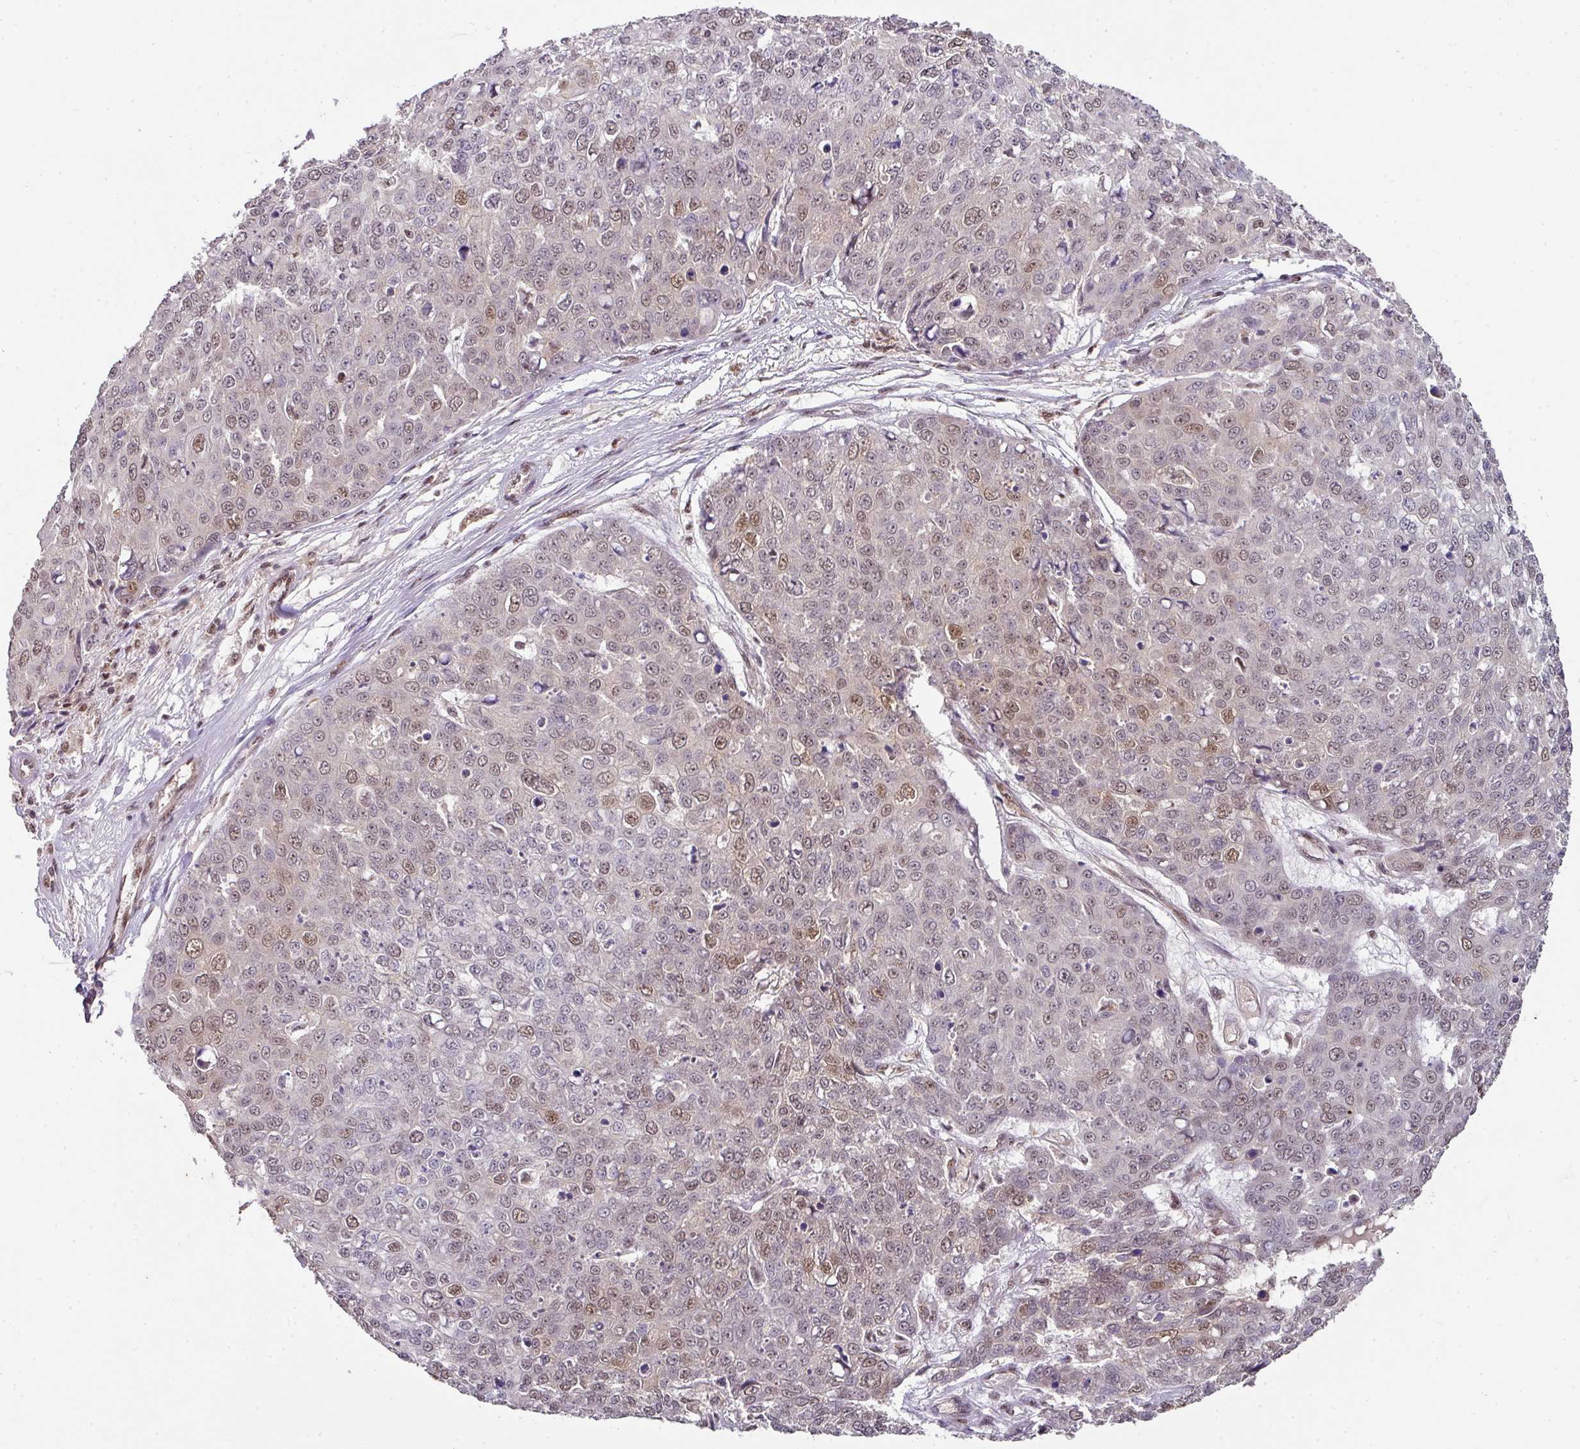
{"staining": {"intensity": "weak", "quantity": "25%-75%", "location": "nuclear"}, "tissue": "skin cancer", "cell_type": "Tumor cells", "image_type": "cancer", "snomed": [{"axis": "morphology", "description": "Squamous cell carcinoma, NOS"}, {"axis": "topography", "description": "Skin"}], "caption": "Human squamous cell carcinoma (skin) stained with a protein marker exhibits weak staining in tumor cells.", "gene": "RANBP9", "patient": {"sex": "male", "age": 71}}